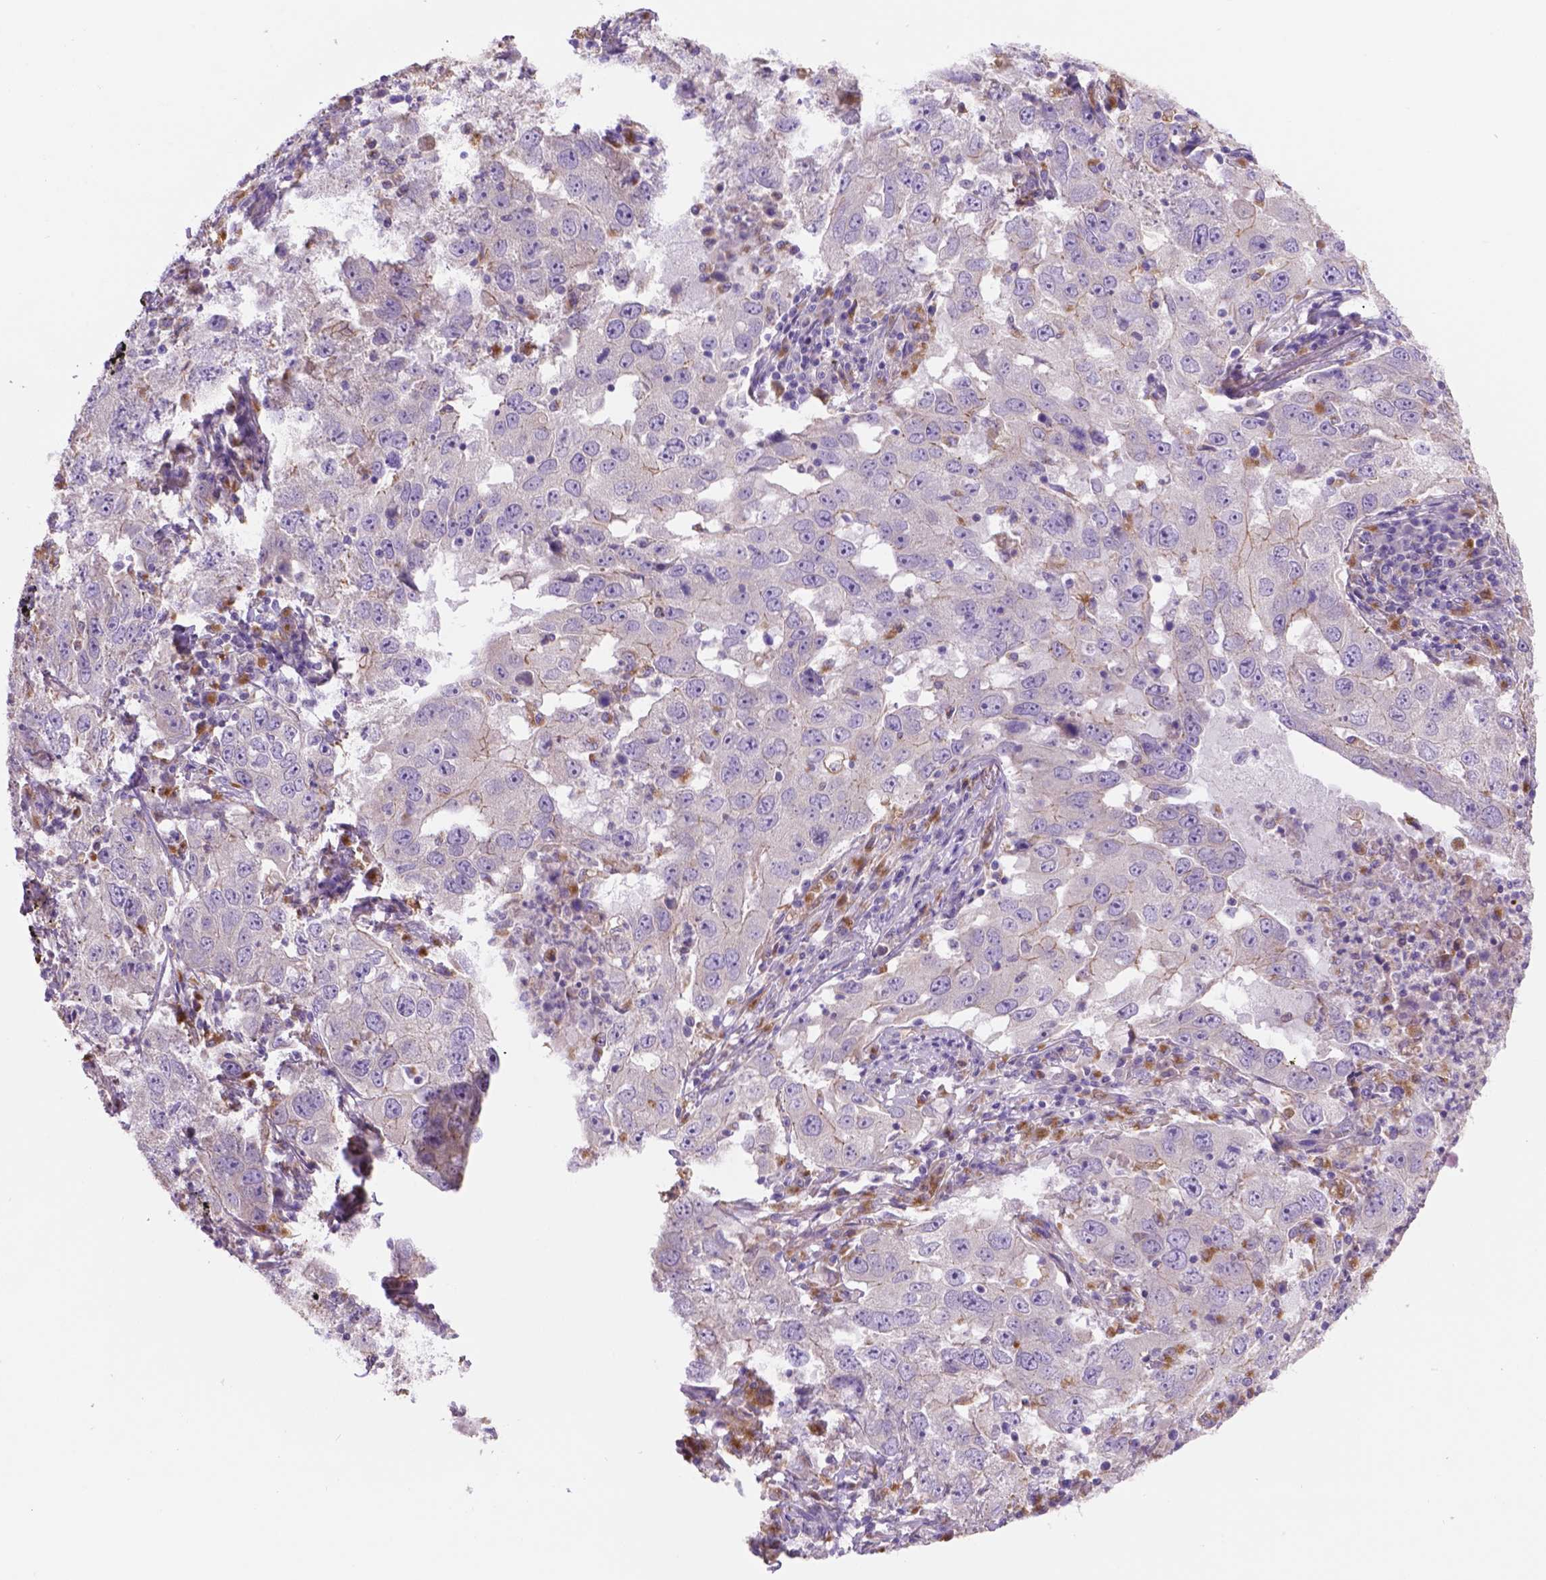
{"staining": {"intensity": "negative", "quantity": "none", "location": "none"}, "tissue": "lung cancer", "cell_type": "Tumor cells", "image_type": "cancer", "snomed": [{"axis": "morphology", "description": "Adenocarcinoma, NOS"}, {"axis": "topography", "description": "Lung"}], "caption": "Tumor cells show no significant staining in adenocarcinoma (lung).", "gene": "CDH7", "patient": {"sex": "male", "age": 73}}